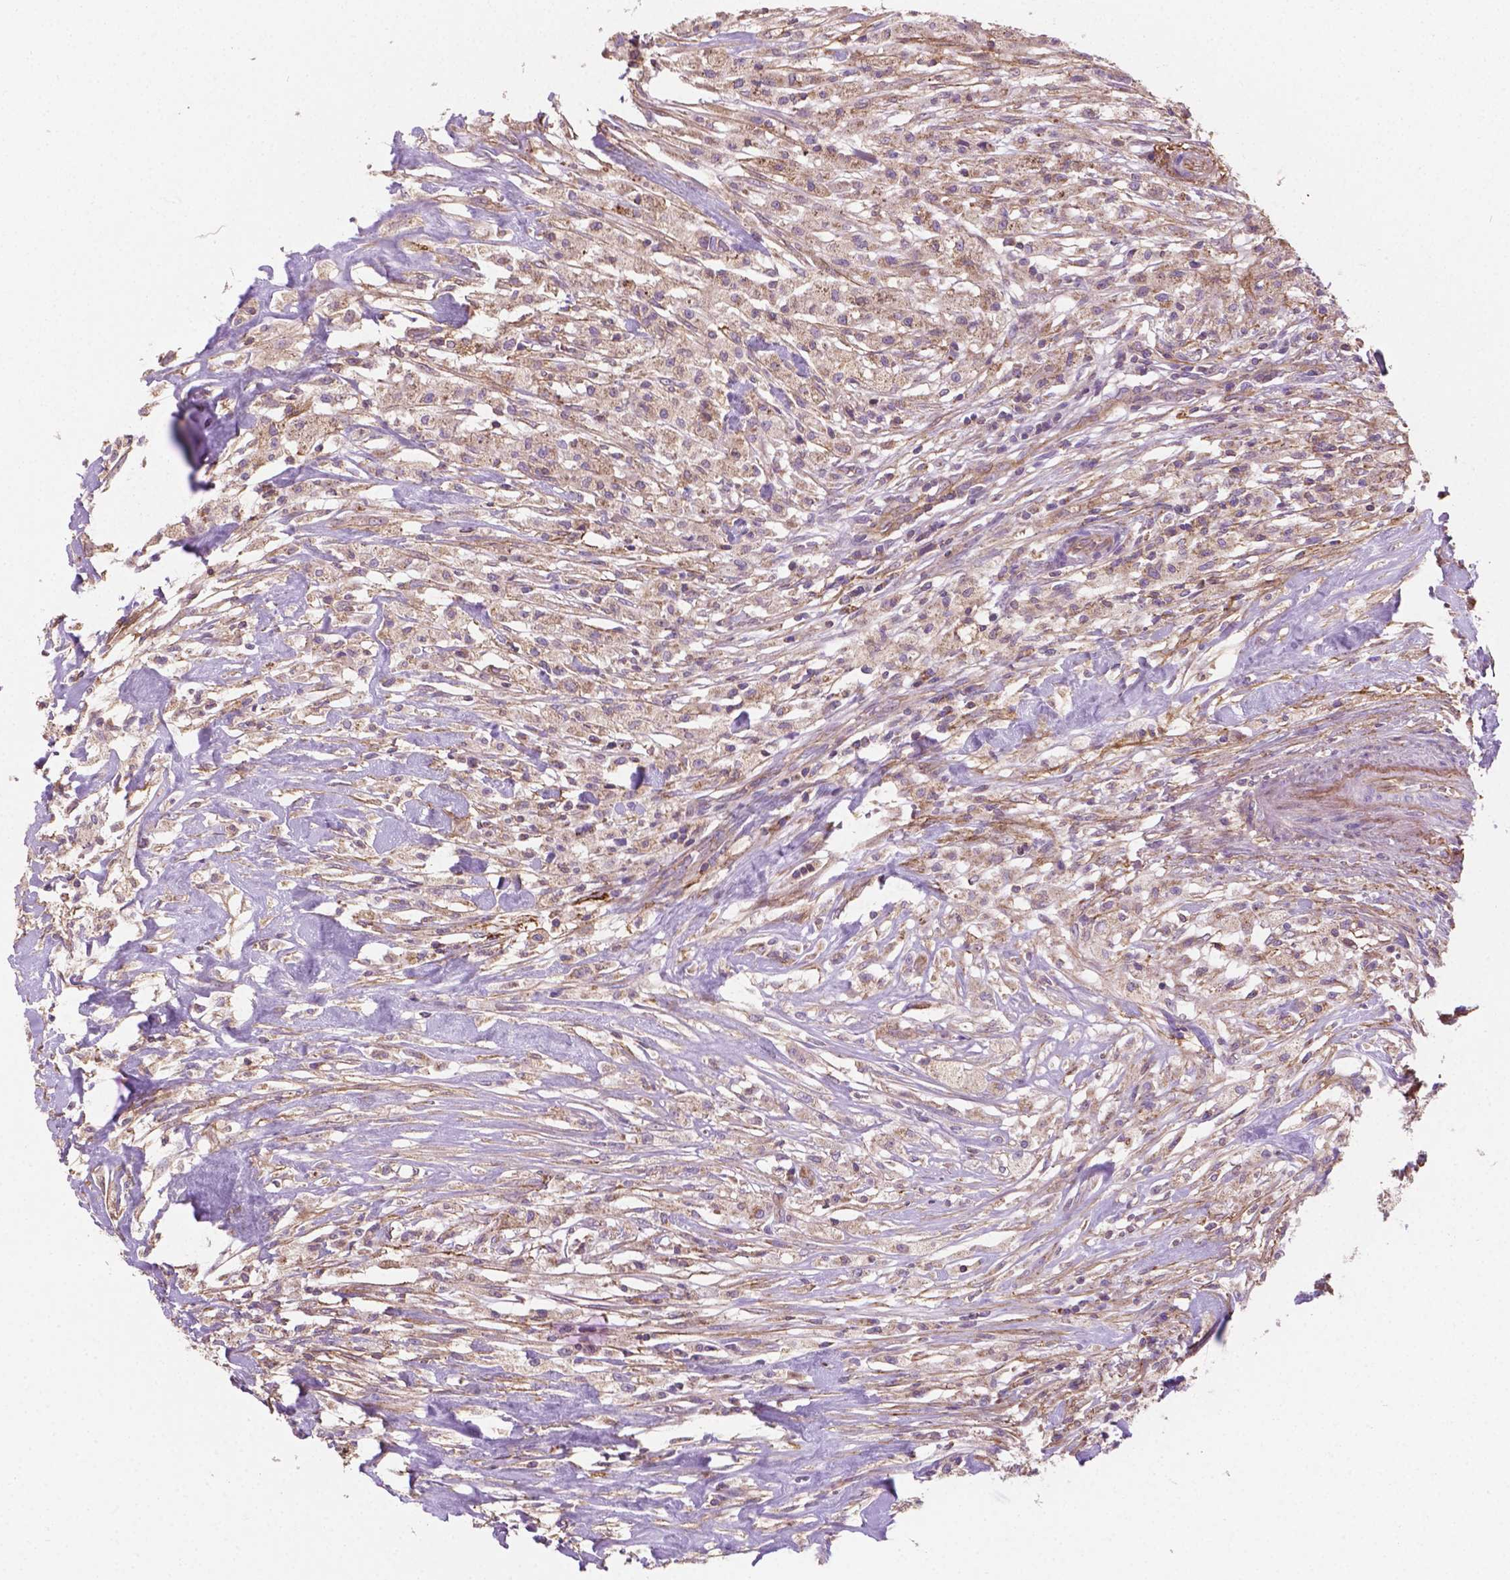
{"staining": {"intensity": "negative", "quantity": "none", "location": "none"}, "tissue": "testis cancer", "cell_type": "Tumor cells", "image_type": "cancer", "snomed": [{"axis": "morphology", "description": "Necrosis, NOS"}, {"axis": "morphology", "description": "Carcinoma, Embryonal, NOS"}, {"axis": "topography", "description": "Testis"}], "caption": "High power microscopy photomicrograph of an immunohistochemistry histopathology image of testis cancer, revealing no significant expression in tumor cells.", "gene": "TCAF1", "patient": {"sex": "male", "age": 19}}